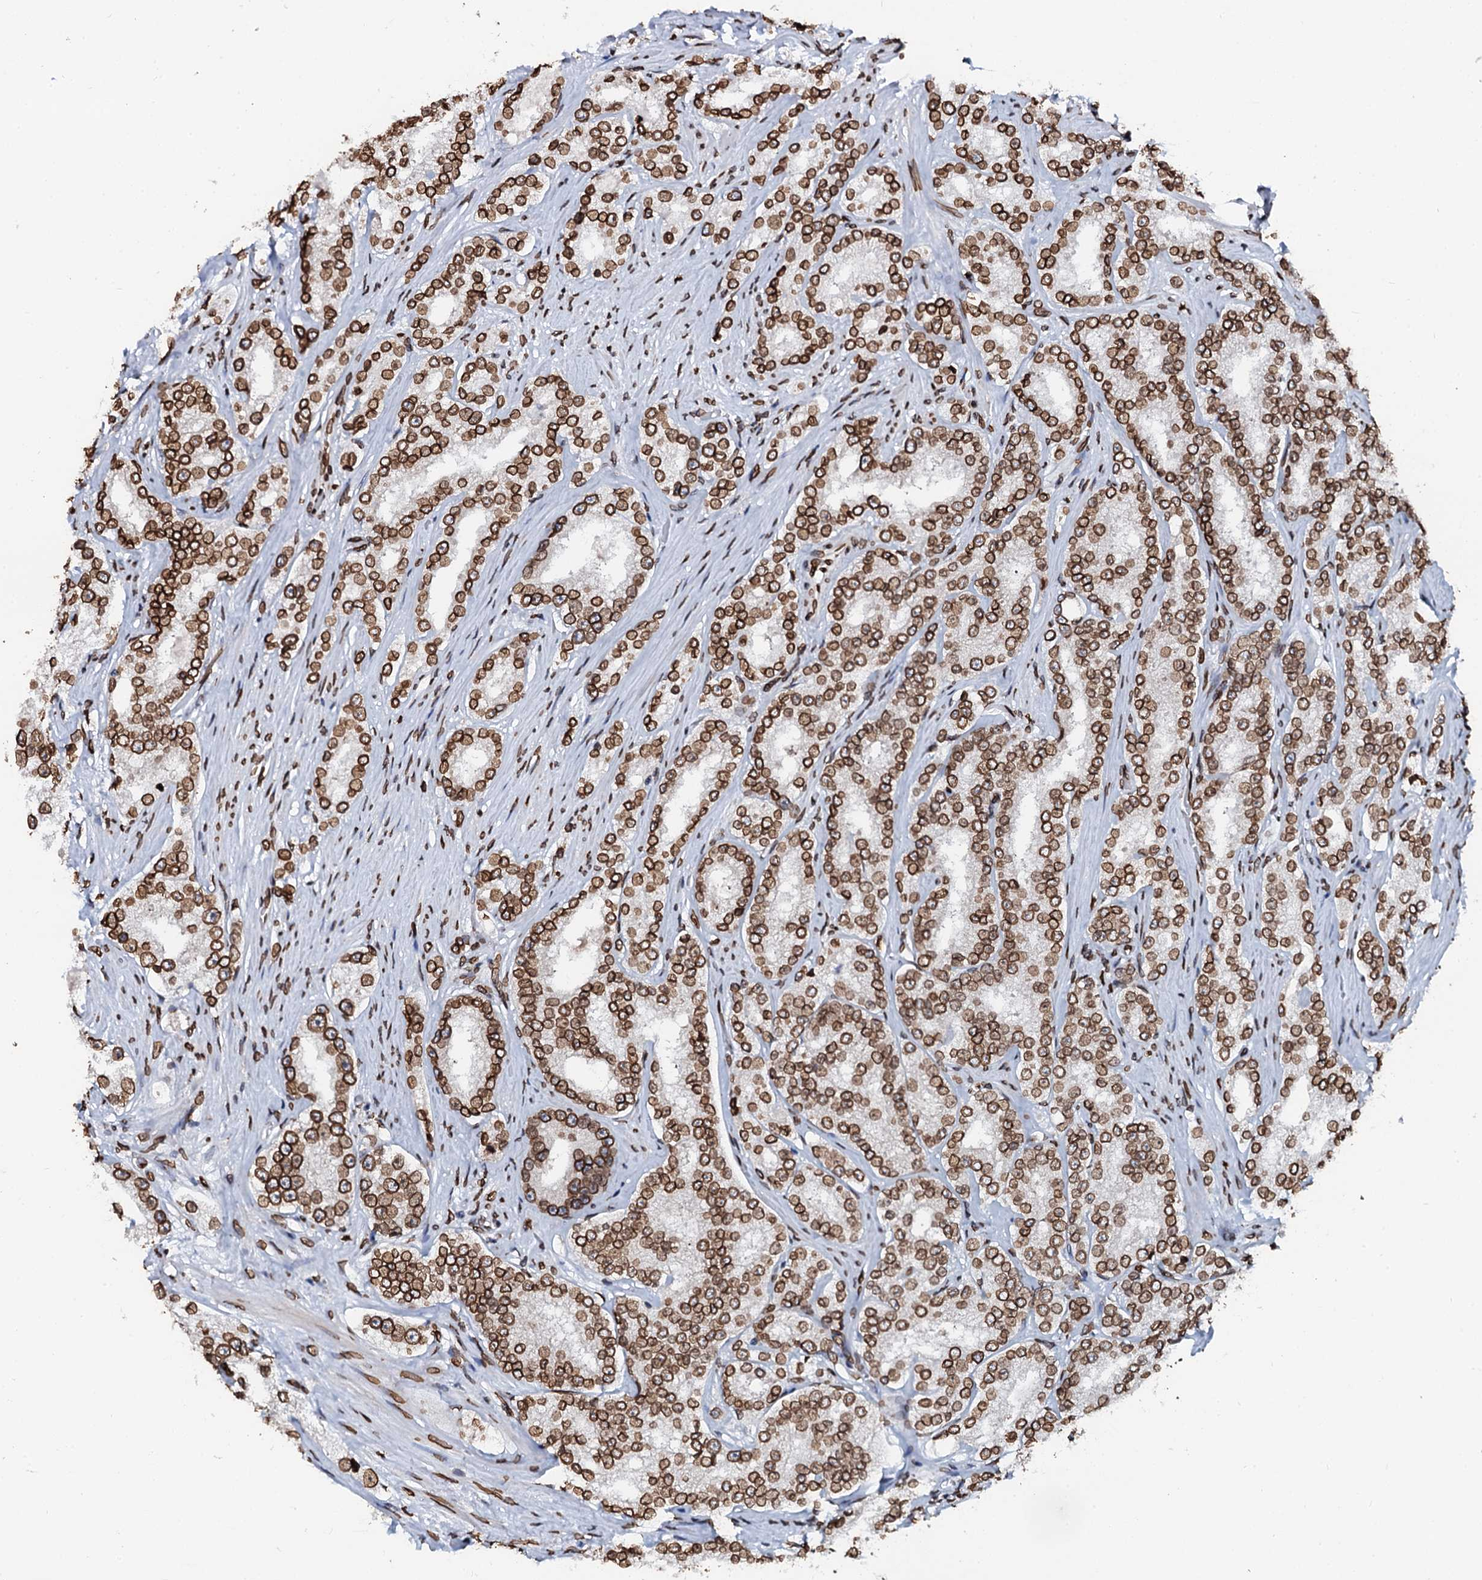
{"staining": {"intensity": "strong", "quantity": ">75%", "location": "cytoplasmic/membranous,nuclear"}, "tissue": "prostate cancer", "cell_type": "Tumor cells", "image_type": "cancer", "snomed": [{"axis": "morphology", "description": "Normal tissue, NOS"}, {"axis": "morphology", "description": "Adenocarcinoma, High grade"}, {"axis": "topography", "description": "Prostate"}], "caption": "Immunohistochemical staining of human prostate cancer (adenocarcinoma (high-grade)) reveals high levels of strong cytoplasmic/membranous and nuclear staining in approximately >75% of tumor cells.", "gene": "KATNAL2", "patient": {"sex": "male", "age": 83}}